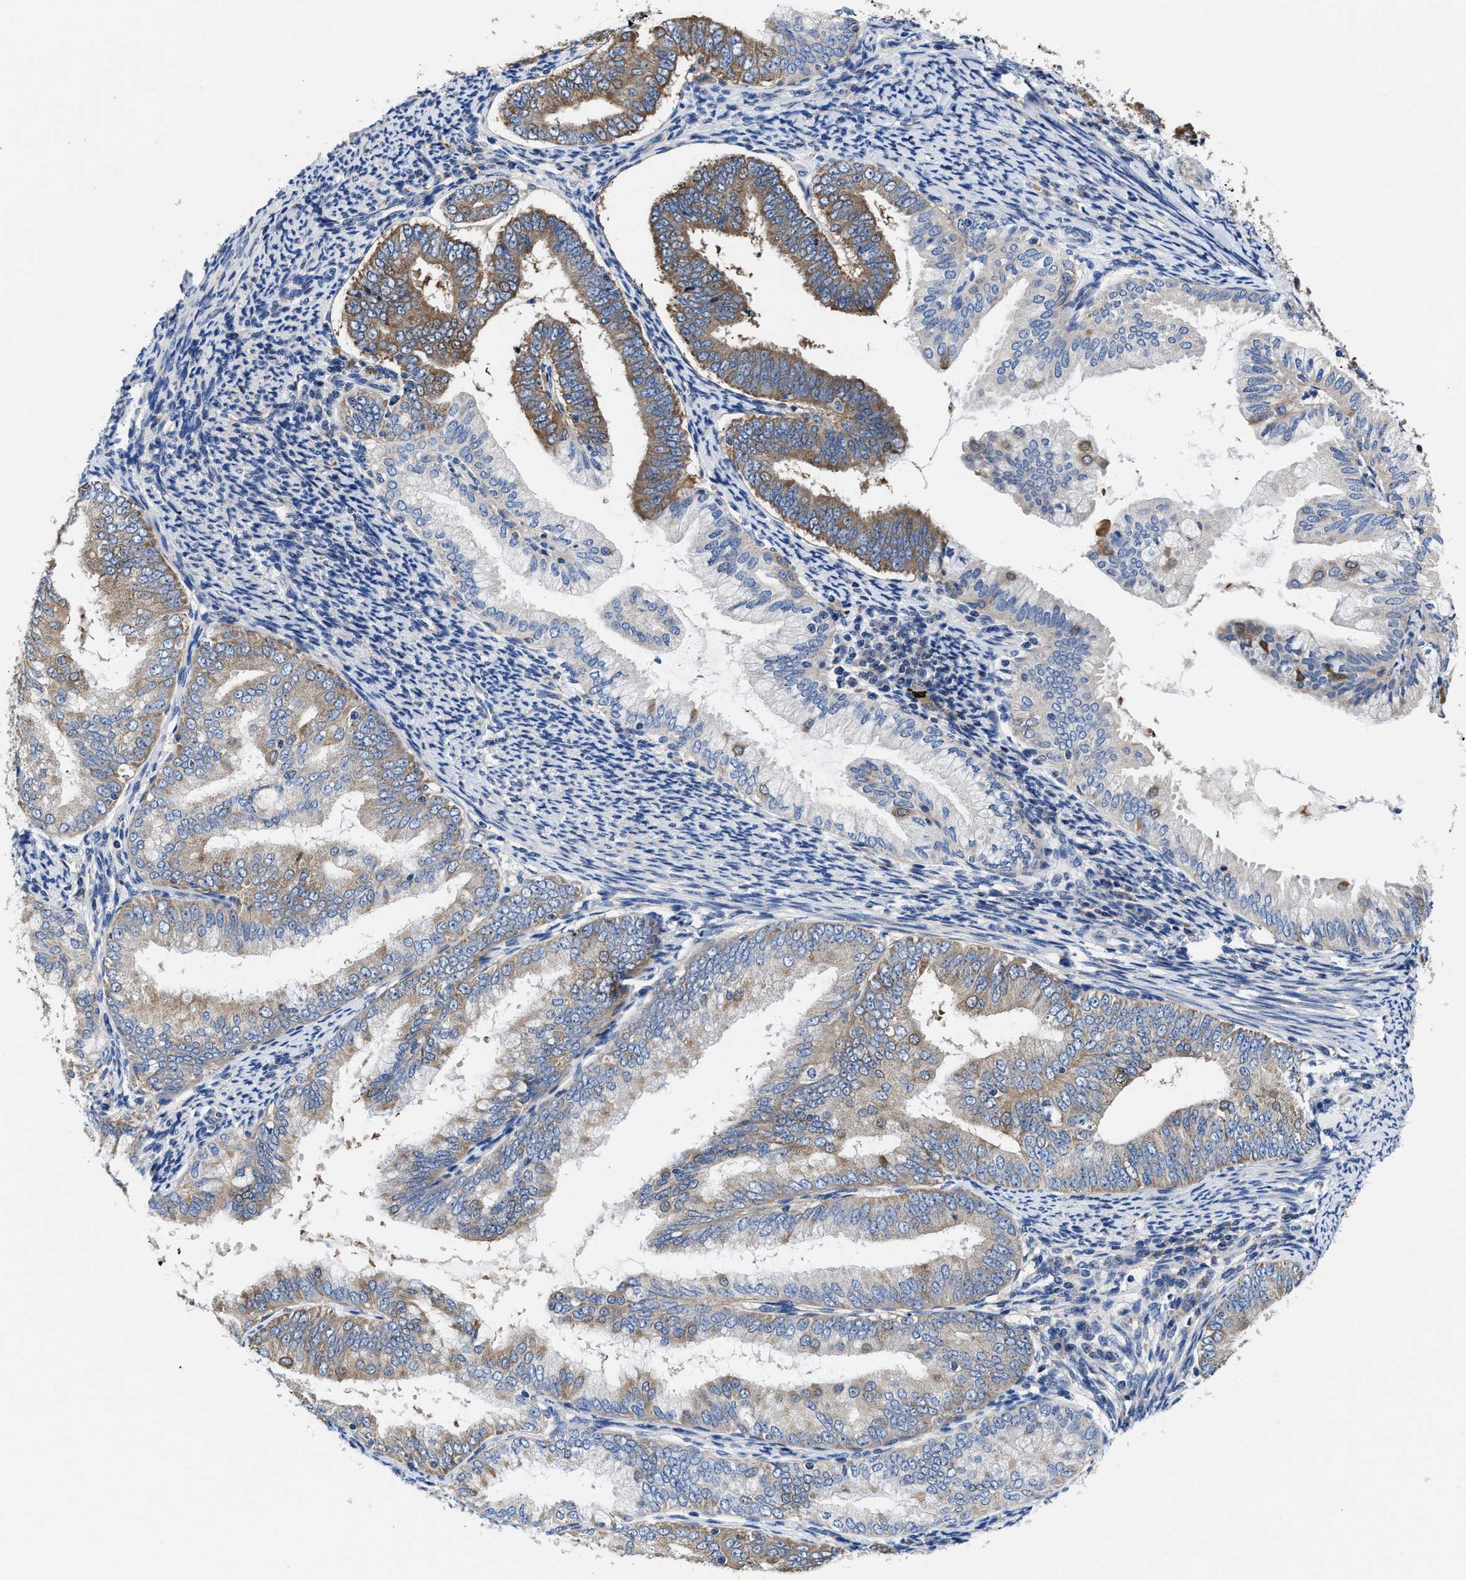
{"staining": {"intensity": "moderate", "quantity": "25%-75%", "location": "cytoplasmic/membranous"}, "tissue": "endometrial cancer", "cell_type": "Tumor cells", "image_type": "cancer", "snomed": [{"axis": "morphology", "description": "Adenocarcinoma, NOS"}, {"axis": "topography", "description": "Endometrium"}], "caption": "Protein expression analysis of endometrial cancer (adenocarcinoma) demonstrates moderate cytoplasmic/membranous staining in about 25%-75% of tumor cells.", "gene": "TMEM30A", "patient": {"sex": "female", "age": 63}}